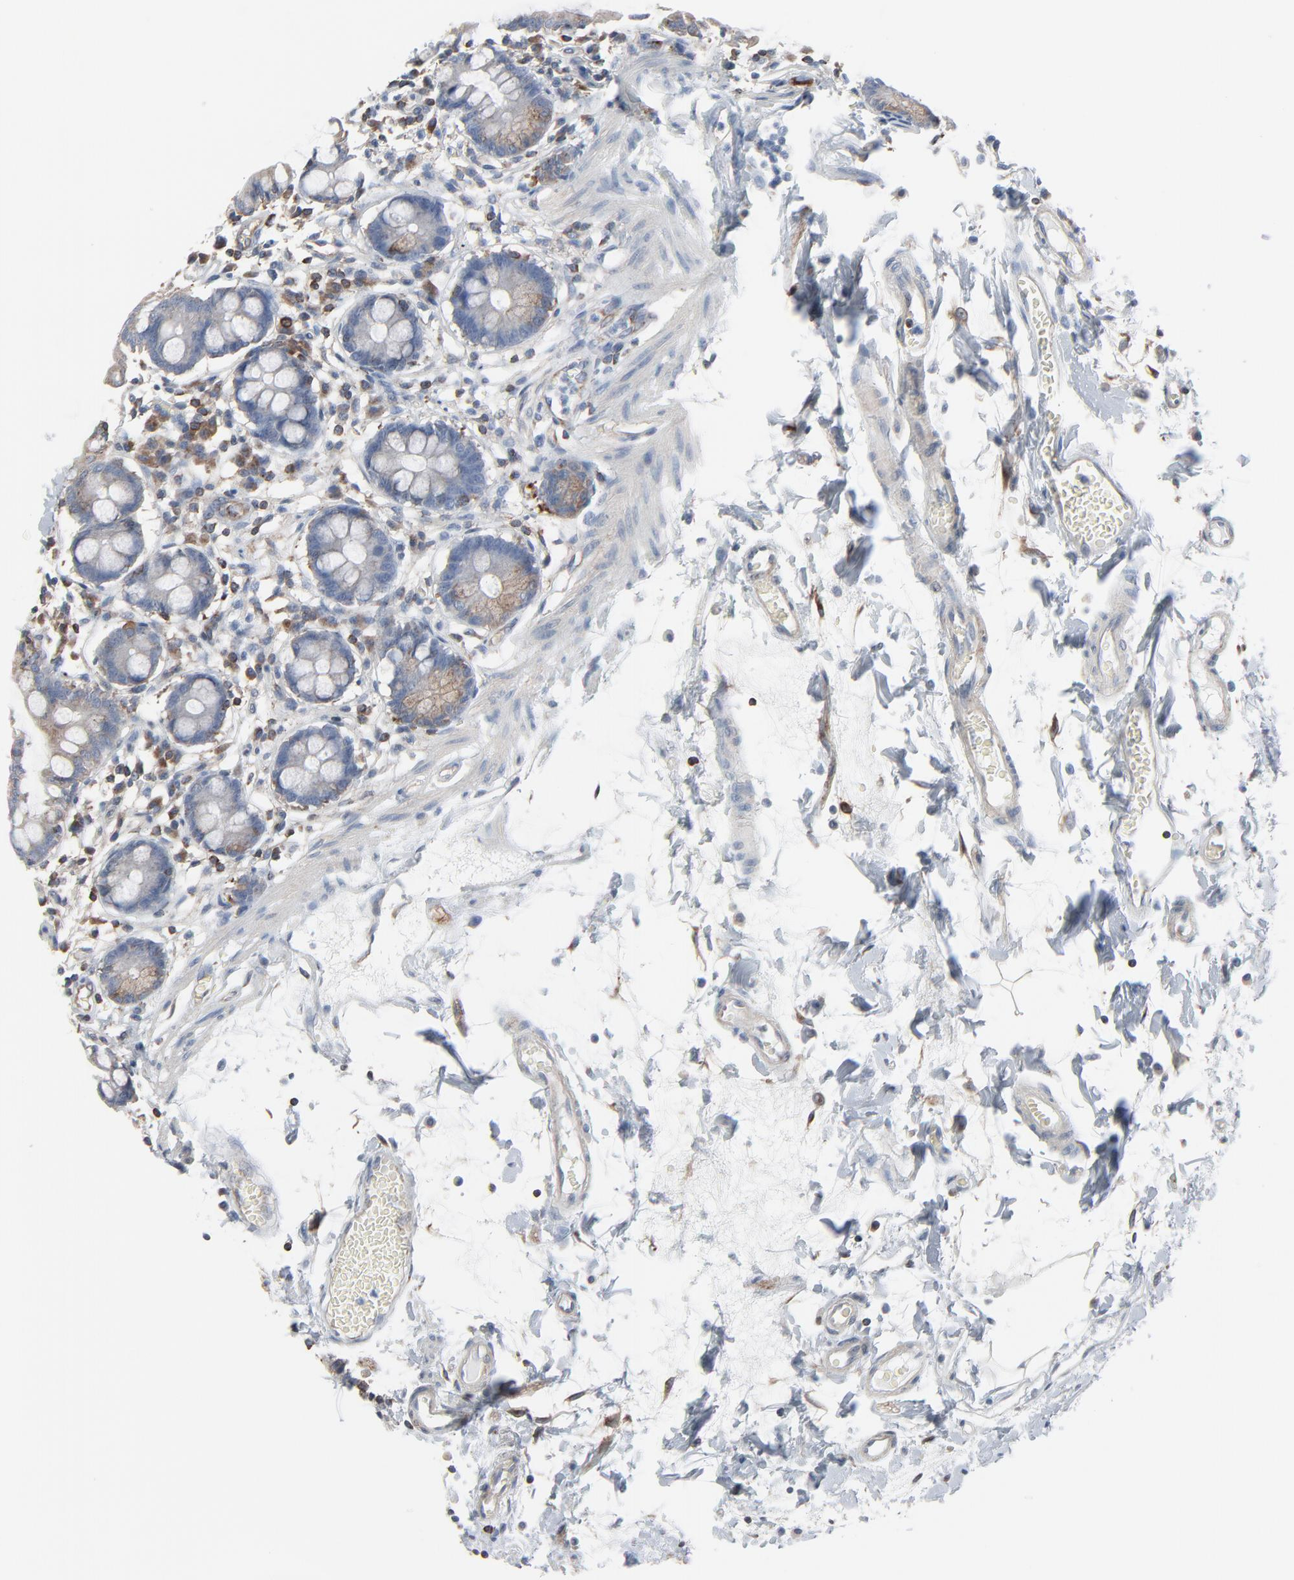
{"staining": {"intensity": "negative", "quantity": "none", "location": "none"}, "tissue": "small intestine", "cell_type": "Glandular cells", "image_type": "normal", "snomed": [{"axis": "morphology", "description": "Normal tissue, NOS"}, {"axis": "topography", "description": "Small intestine"}], "caption": "Photomicrograph shows no significant protein expression in glandular cells of unremarkable small intestine.", "gene": "OPTN", "patient": {"sex": "female", "age": 61}}